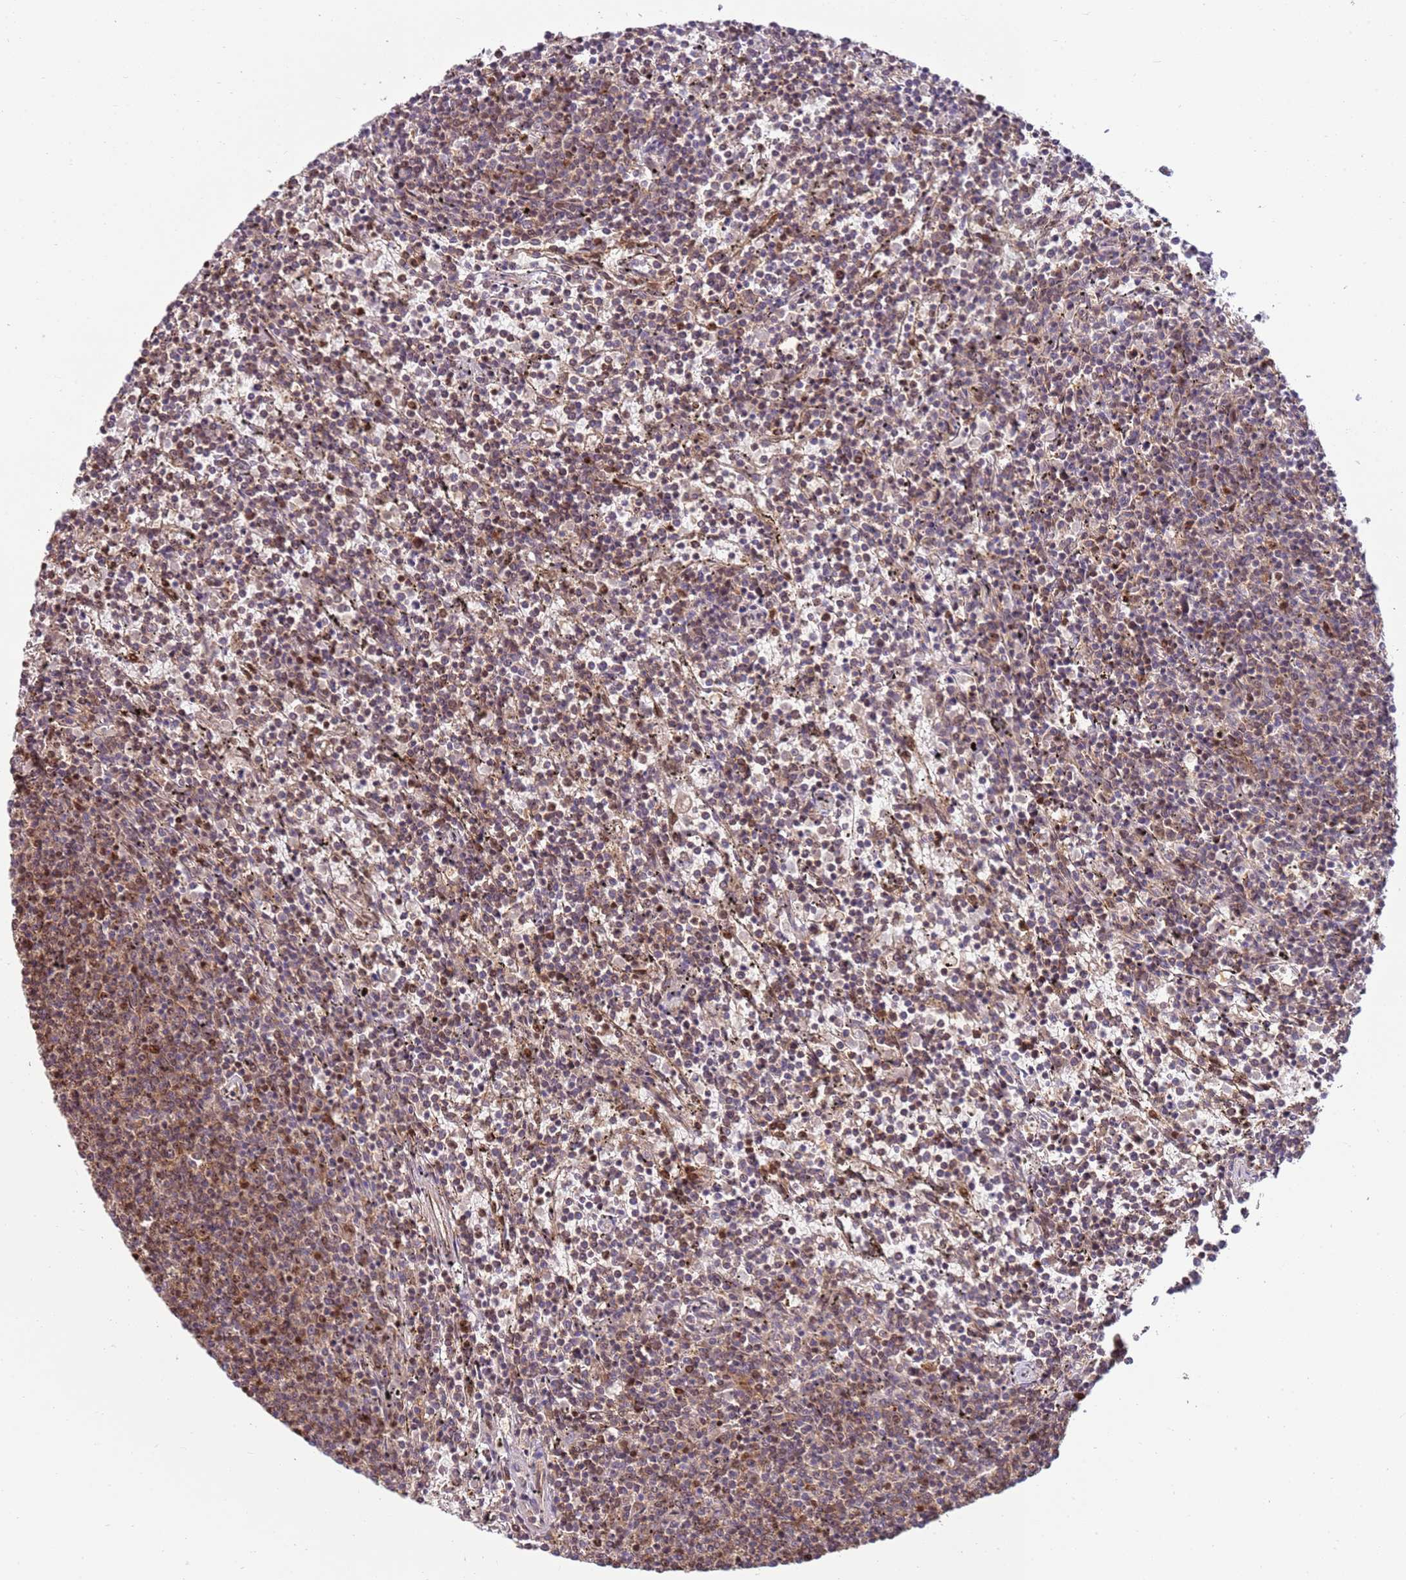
{"staining": {"intensity": "weak", "quantity": "25%-75%", "location": "nuclear"}, "tissue": "lymphoma", "cell_type": "Tumor cells", "image_type": "cancer", "snomed": [{"axis": "morphology", "description": "Malignant lymphoma, non-Hodgkin's type, Low grade"}, {"axis": "topography", "description": "Spleen"}], "caption": "Tumor cells display weak nuclear staining in about 25%-75% of cells in lymphoma. The staining is performed using DAB (3,3'-diaminobenzidine) brown chromogen to label protein expression. The nuclei are counter-stained blue using hematoxylin.", "gene": "ZBTB12", "patient": {"sex": "female", "age": 50}}